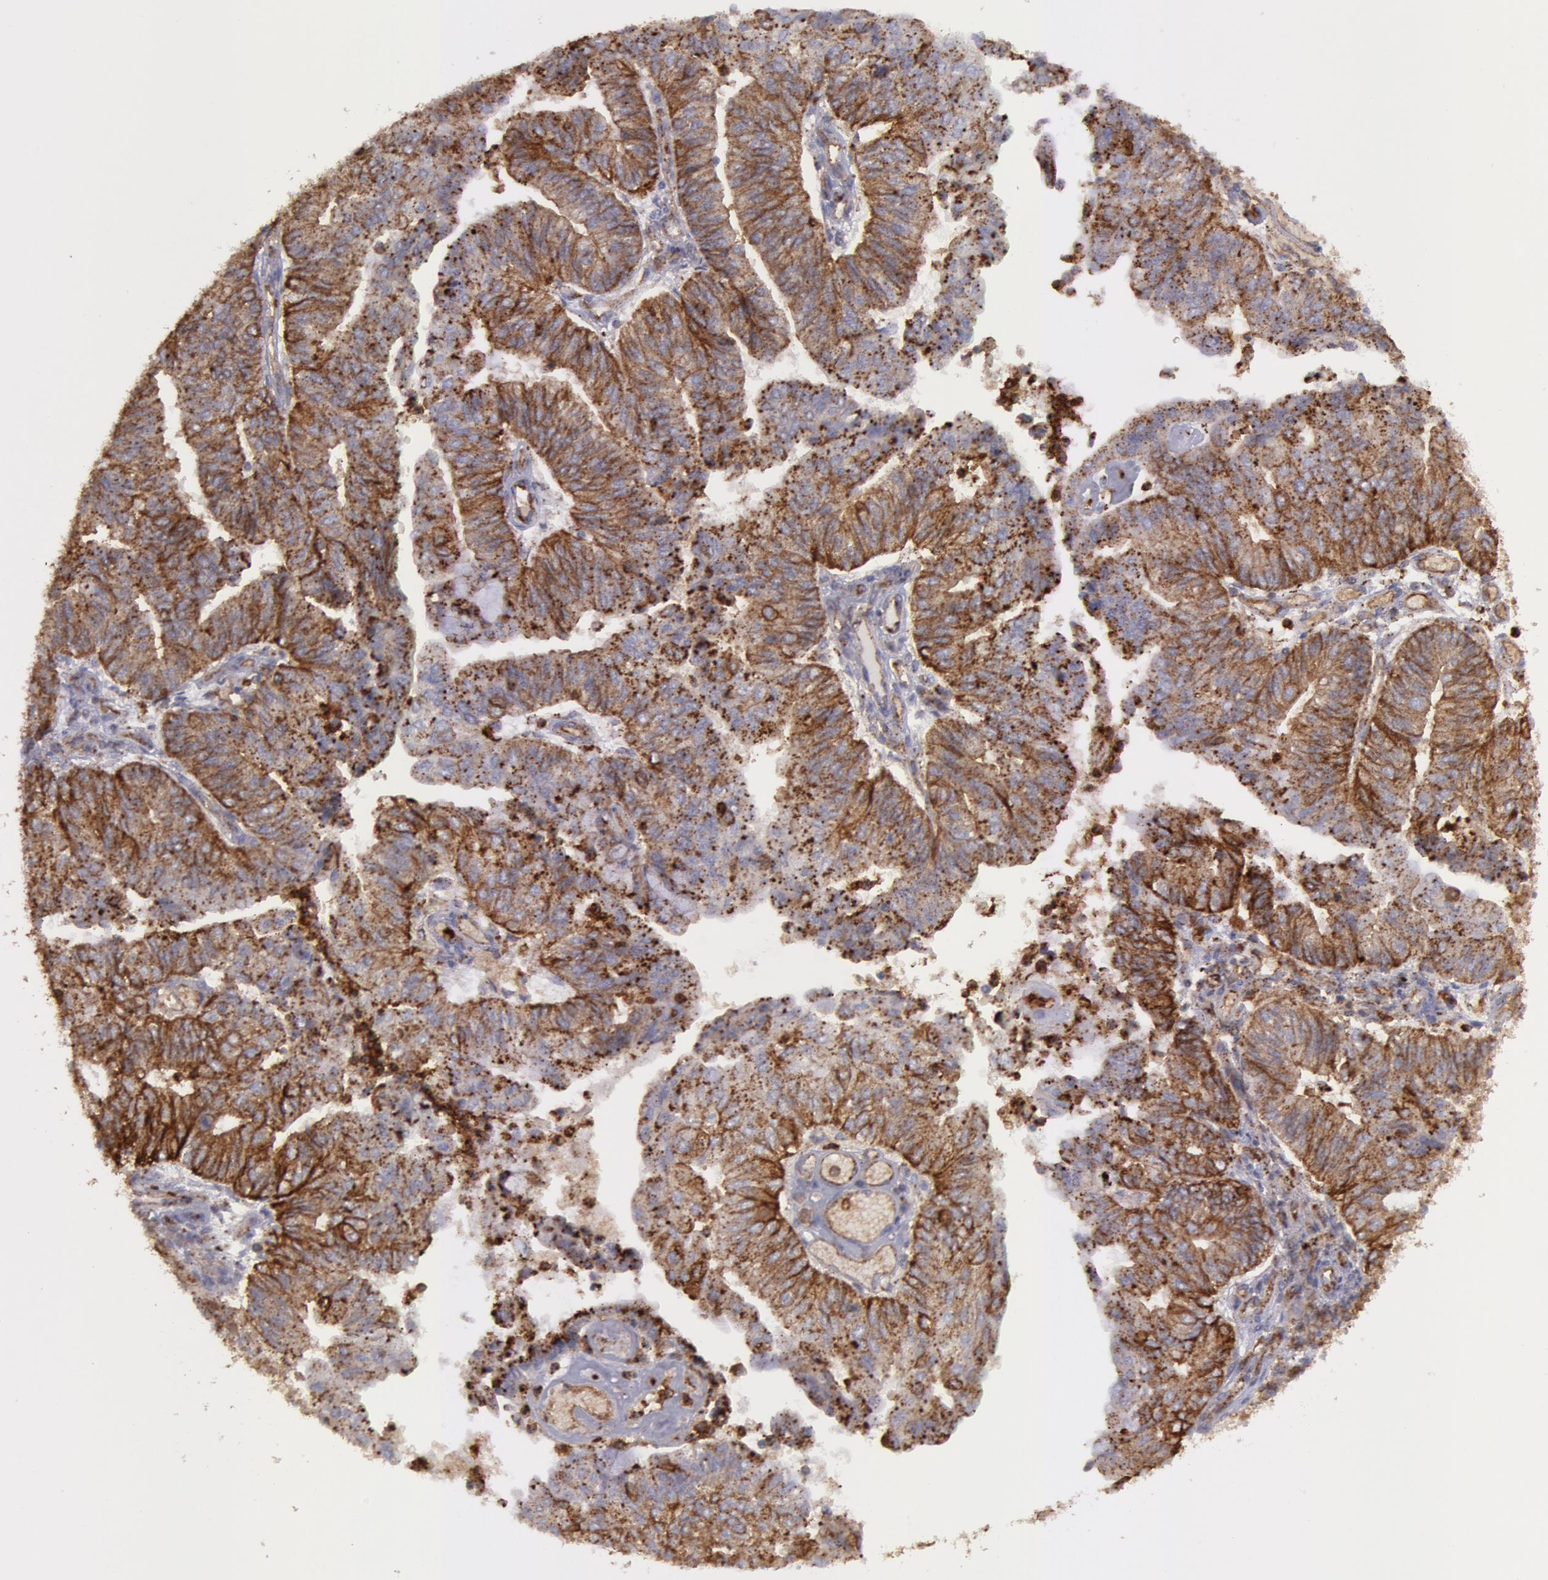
{"staining": {"intensity": "moderate", "quantity": ">75%", "location": "cytoplasmic/membranous"}, "tissue": "endometrial cancer", "cell_type": "Tumor cells", "image_type": "cancer", "snomed": [{"axis": "morphology", "description": "Adenocarcinoma, NOS"}, {"axis": "topography", "description": "Endometrium"}], "caption": "Protein expression analysis of human endometrial cancer reveals moderate cytoplasmic/membranous staining in approximately >75% of tumor cells. The protein of interest is stained brown, and the nuclei are stained in blue (DAB IHC with brightfield microscopy, high magnification).", "gene": "FLOT2", "patient": {"sex": "female", "age": 59}}